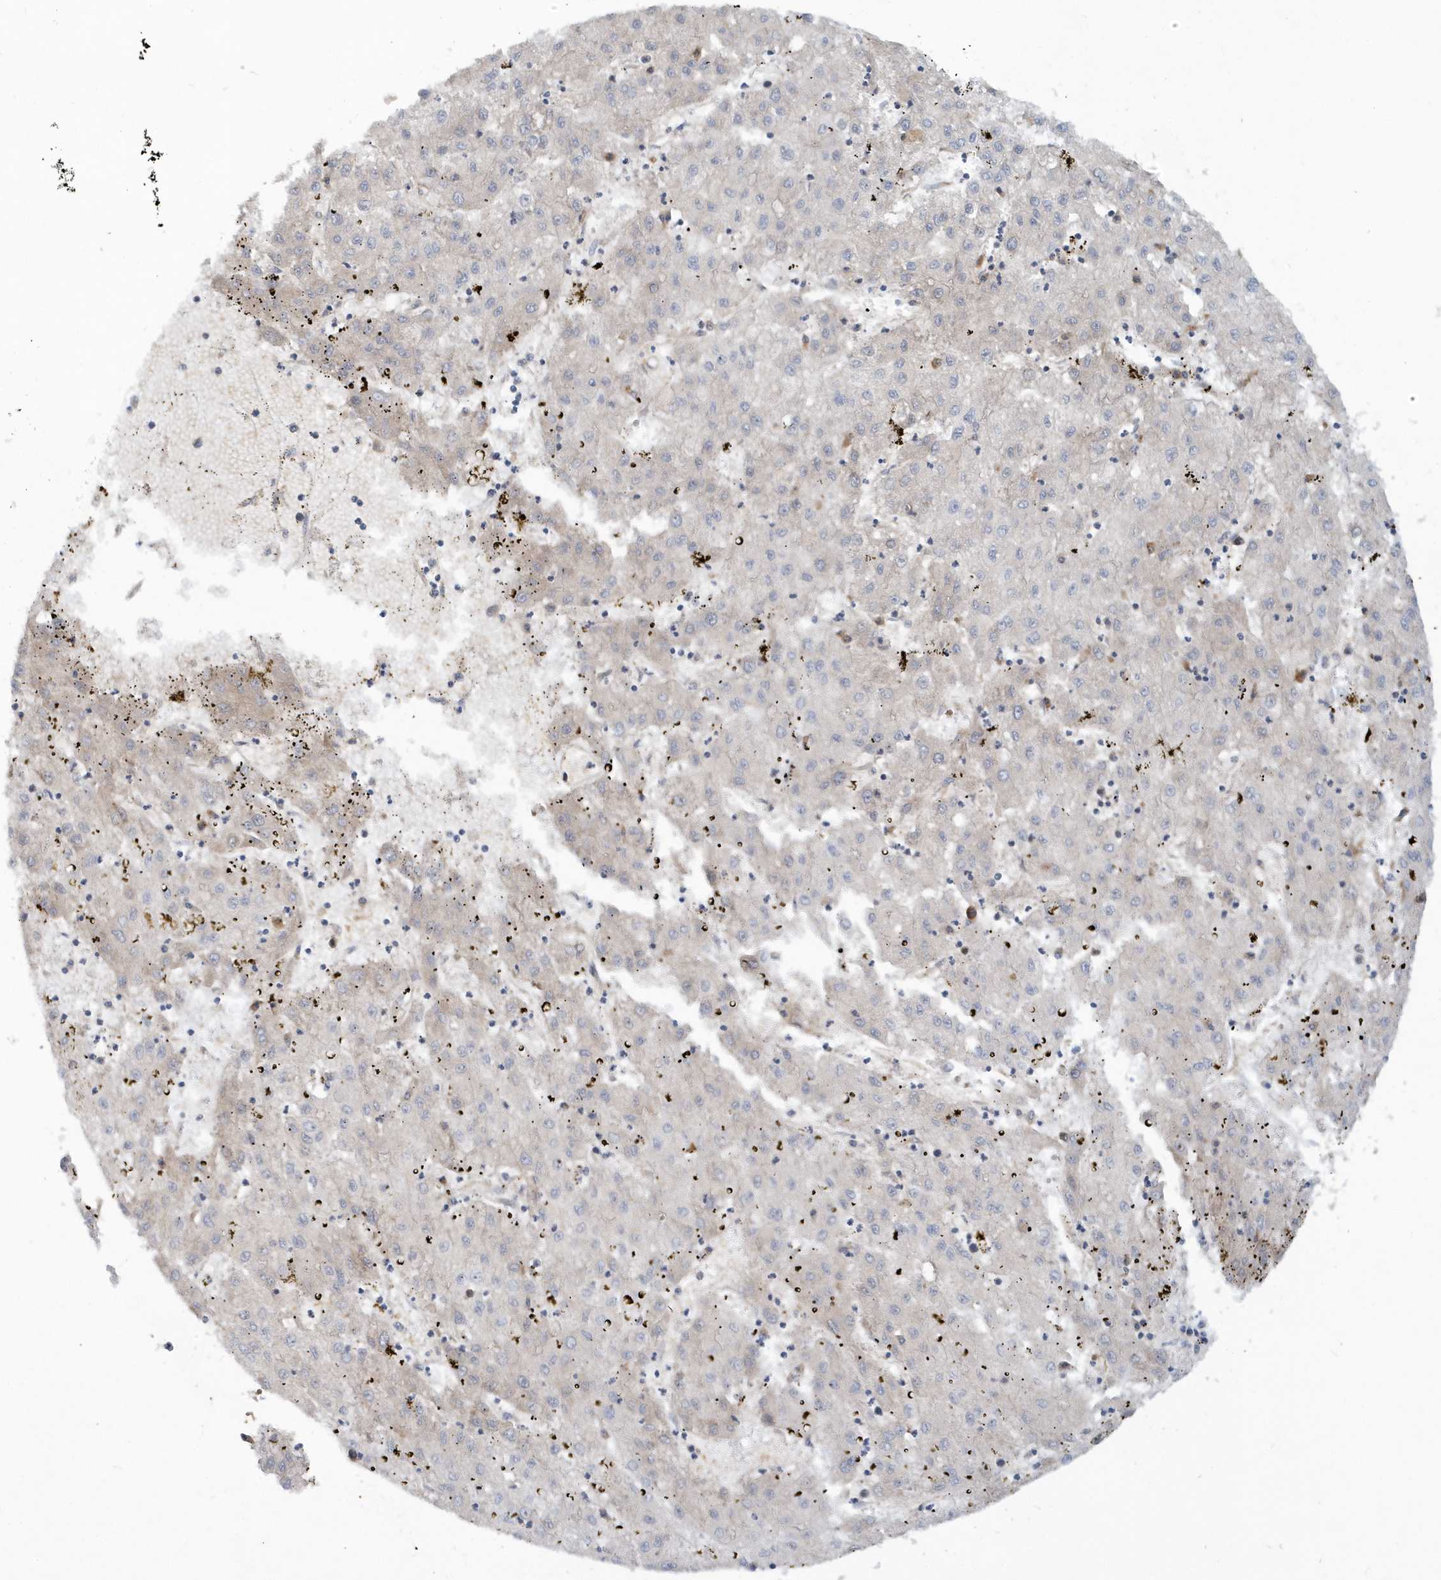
{"staining": {"intensity": "negative", "quantity": "none", "location": "none"}, "tissue": "liver cancer", "cell_type": "Tumor cells", "image_type": "cancer", "snomed": [{"axis": "morphology", "description": "Carcinoma, Hepatocellular, NOS"}, {"axis": "topography", "description": "Liver"}], "caption": "The micrograph reveals no staining of tumor cells in hepatocellular carcinoma (liver).", "gene": "ATG4A", "patient": {"sex": "male", "age": 72}}